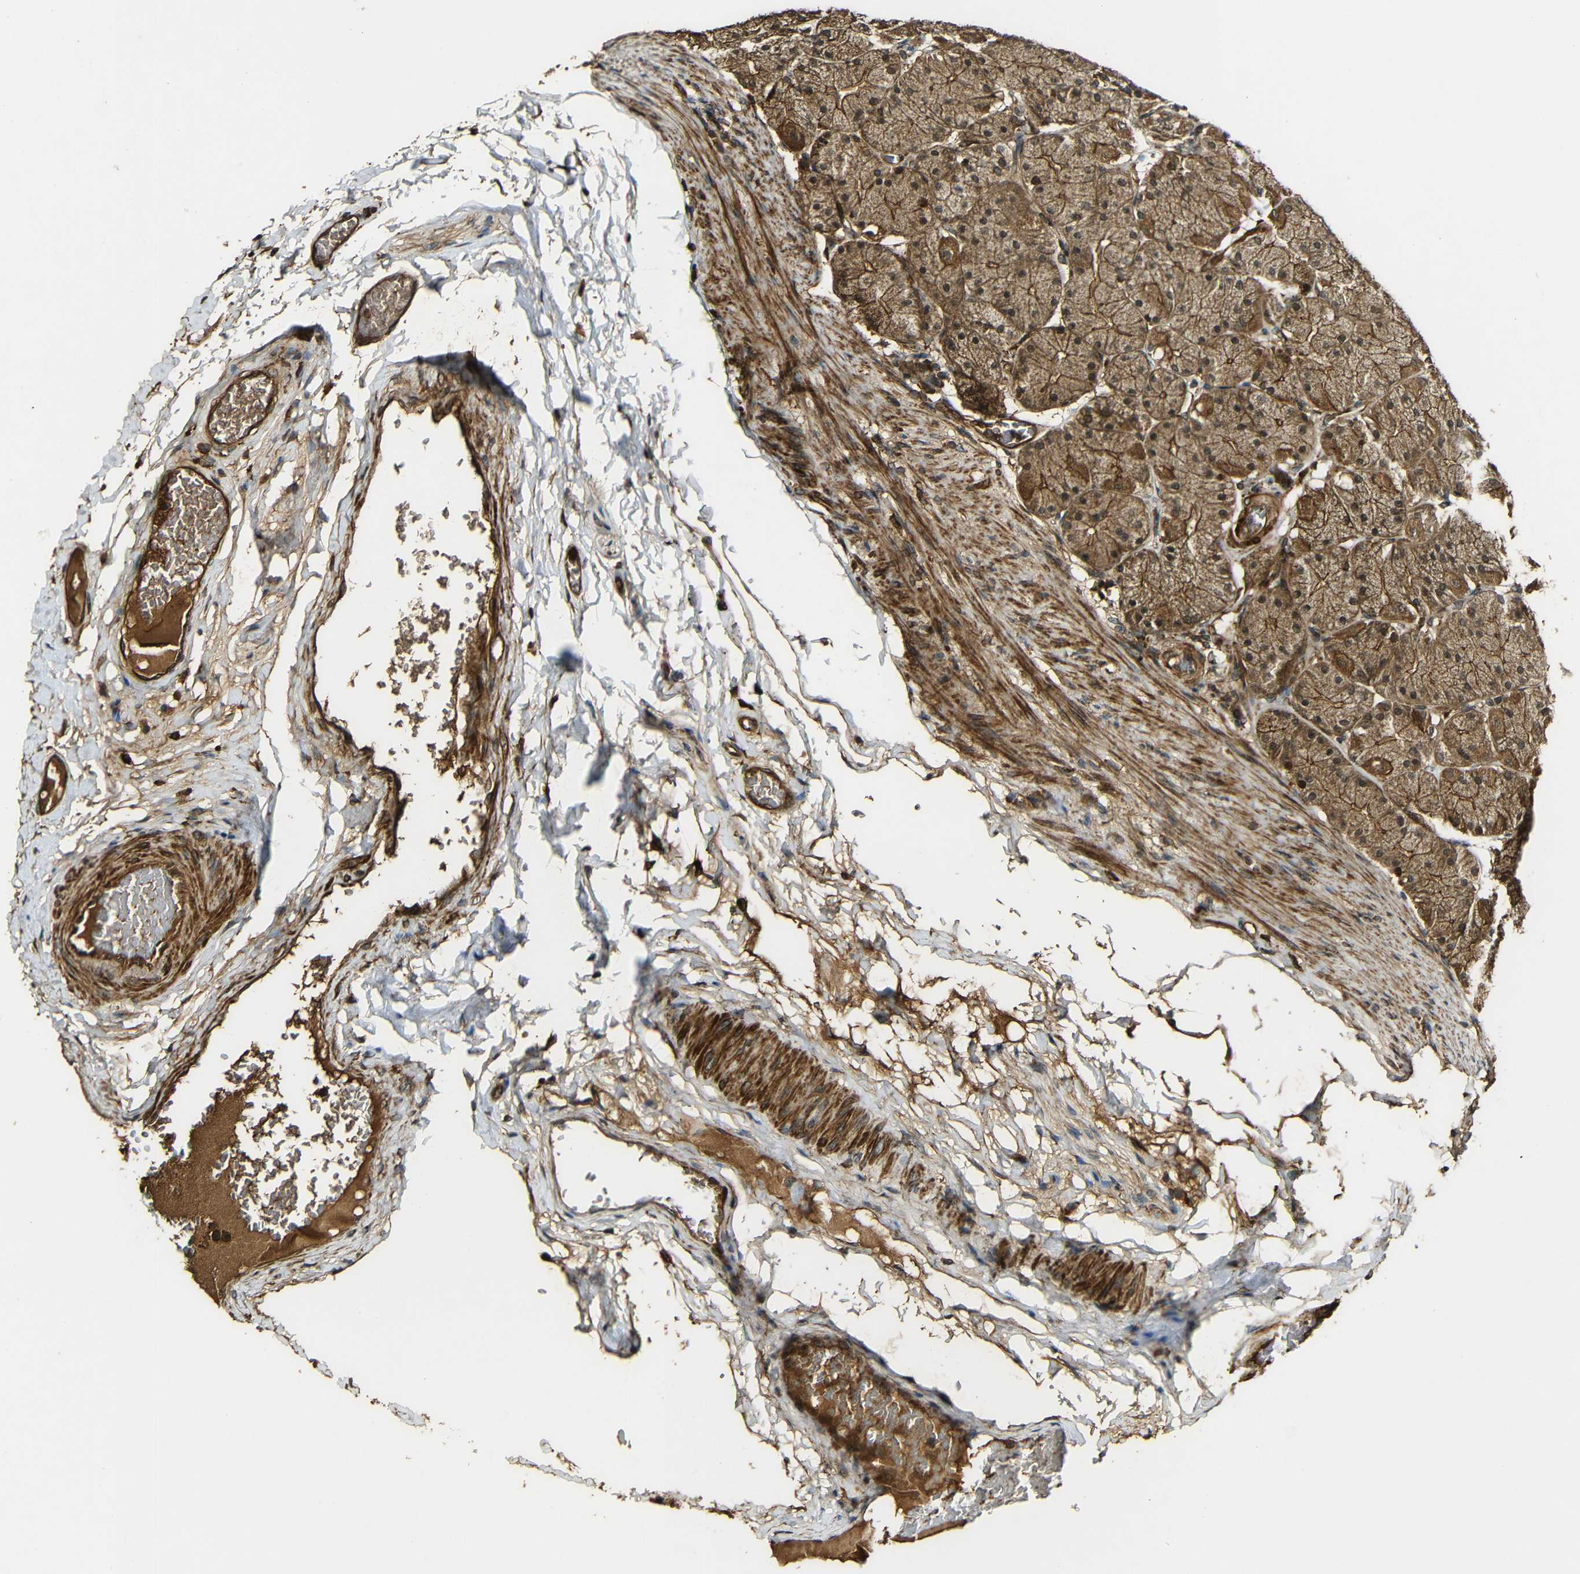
{"staining": {"intensity": "moderate", "quantity": ">75%", "location": "cytoplasmic/membranous"}, "tissue": "stomach", "cell_type": "Glandular cells", "image_type": "normal", "snomed": [{"axis": "morphology", "description": "Normal tissue, NOS"}, {"axis": "topography", "description": "Stomach, upper"}], "caption": "Immunohistochemistry (IHC) of unremarkable human stomach demonstrates medium levels of moderate cytoplasmic/membranous positivity in approximately >75% of glandular cells. (DAB IHC with brightfield microscopy, high magnification).", "gene": "CASP8", "patient": {"sex": "female", "age": 56}}